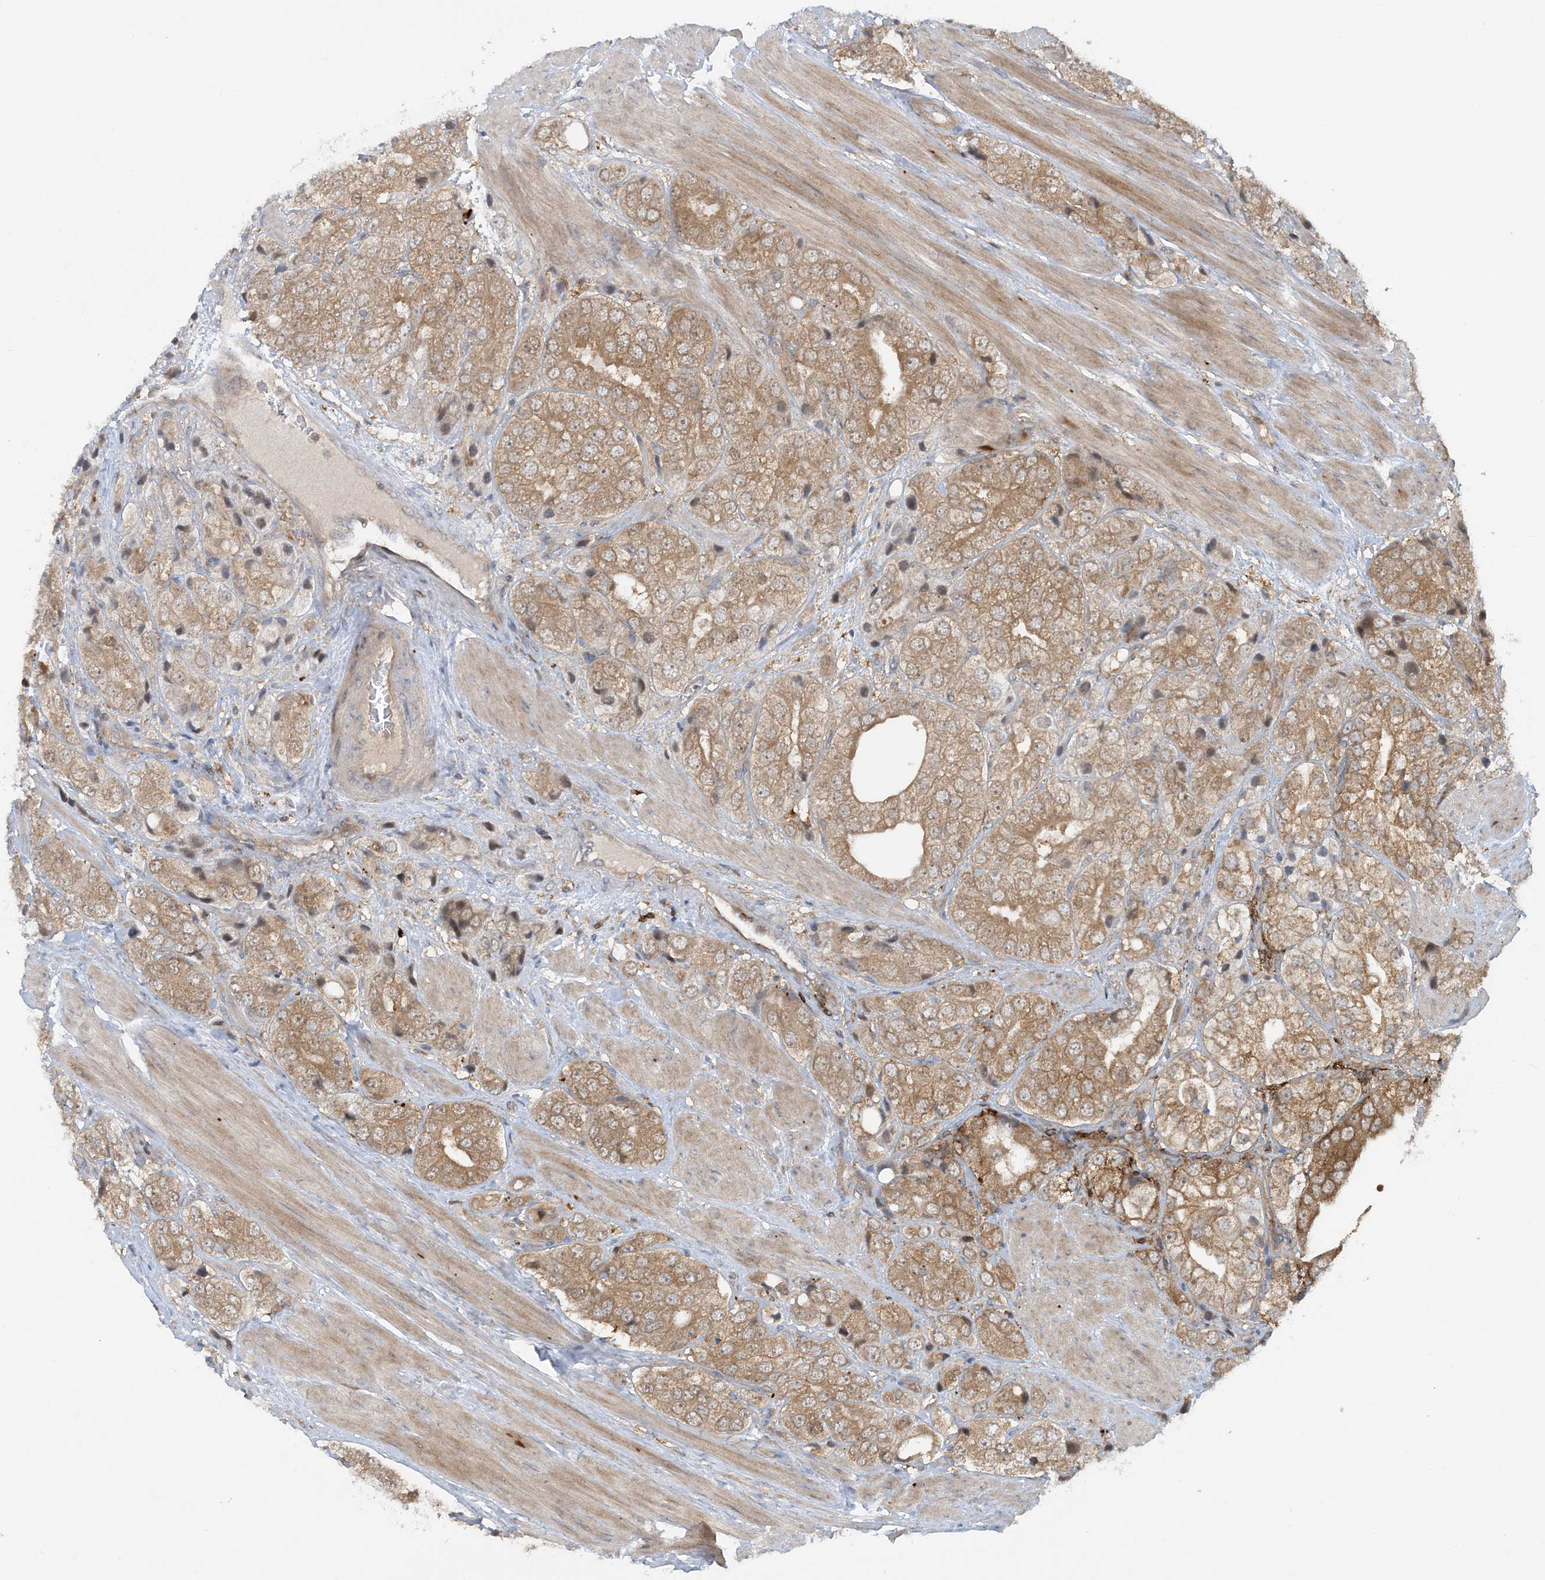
{"staining": {"intensity": "moderate", "quantity": ">75%", "location": "cytoplasmic/membranous"}, "tissue": "prostate cancer", "cell_type": "Tumor cells", "image_type": "cancer", "snomed": [{"axis": "morphology", "description": "Adenocarcinoma, High grade"}, {"axis": "topography", "description": "Prostate"}], "caption": "A brown stain highlights moderate cytoplasmic/membranous staining of a protein in prostate high-grade adenocarcinoma tumor cells. Nuclei are stained in blue.", "gene": "STAM2", "patient": {"sex": "male", "age": 50}}